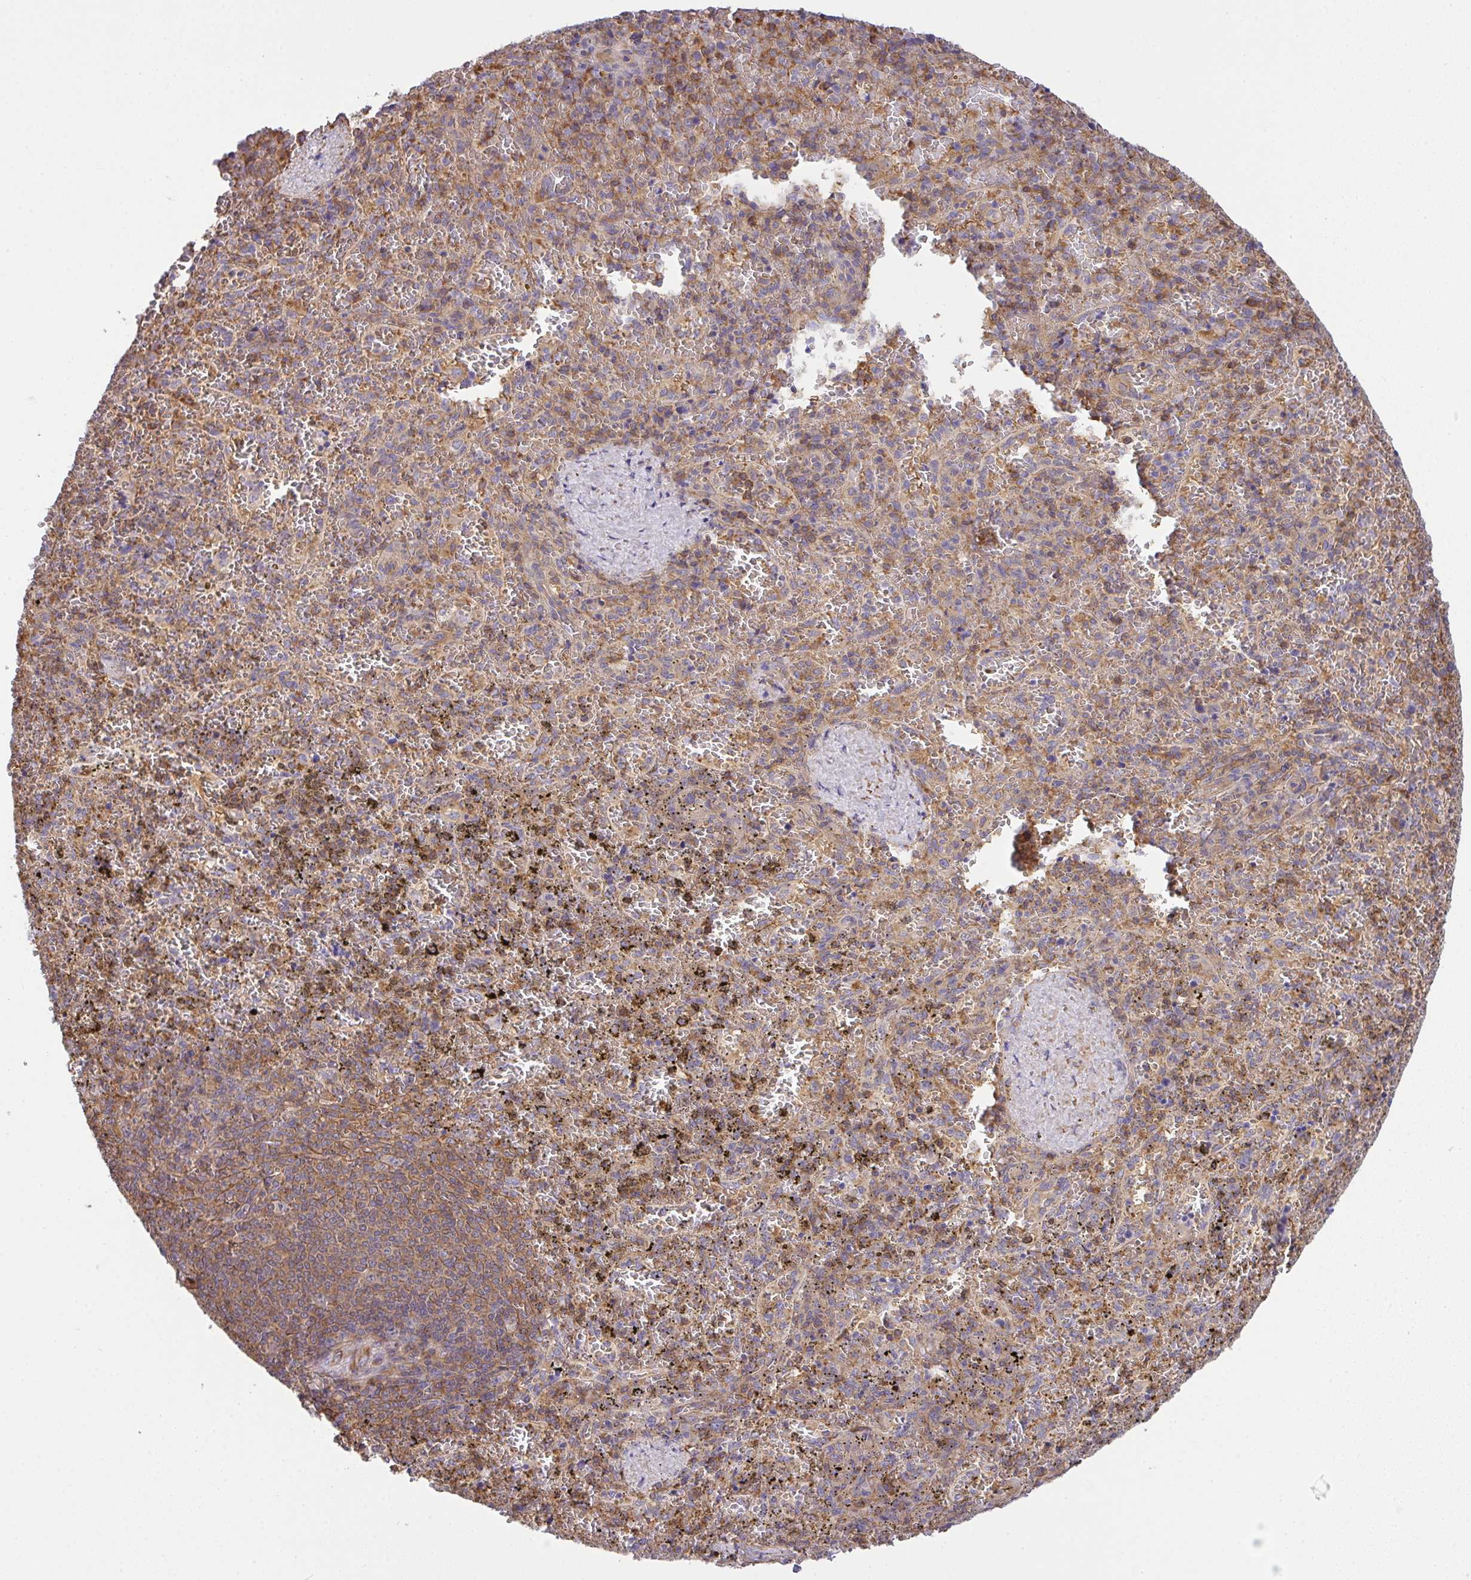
{"staining": {"intensity": "moderate", "quantity": "<25%", "location": "cytoplasmic/membranous"}, "tissue": "spleen", "cell_type": "Cells in red pulp", "image_type": "normal", "snomed": [{"axis": "morphology", "description": "Normal tissue, NOS"}, {"axis": "topography", "description": "Spleen"}], "caption": "High-power microscopy captured an immunohistochemistry (IHC) photomicrograph of normal spleen, revealing moderate cytoplasmic/membranous expression in approximately <25% of cells in red pulp. (IHC, brightfield microscopy, high magnification).", "gene": "TMEM229A", "patient": {"sex": "female", "age": 50}}